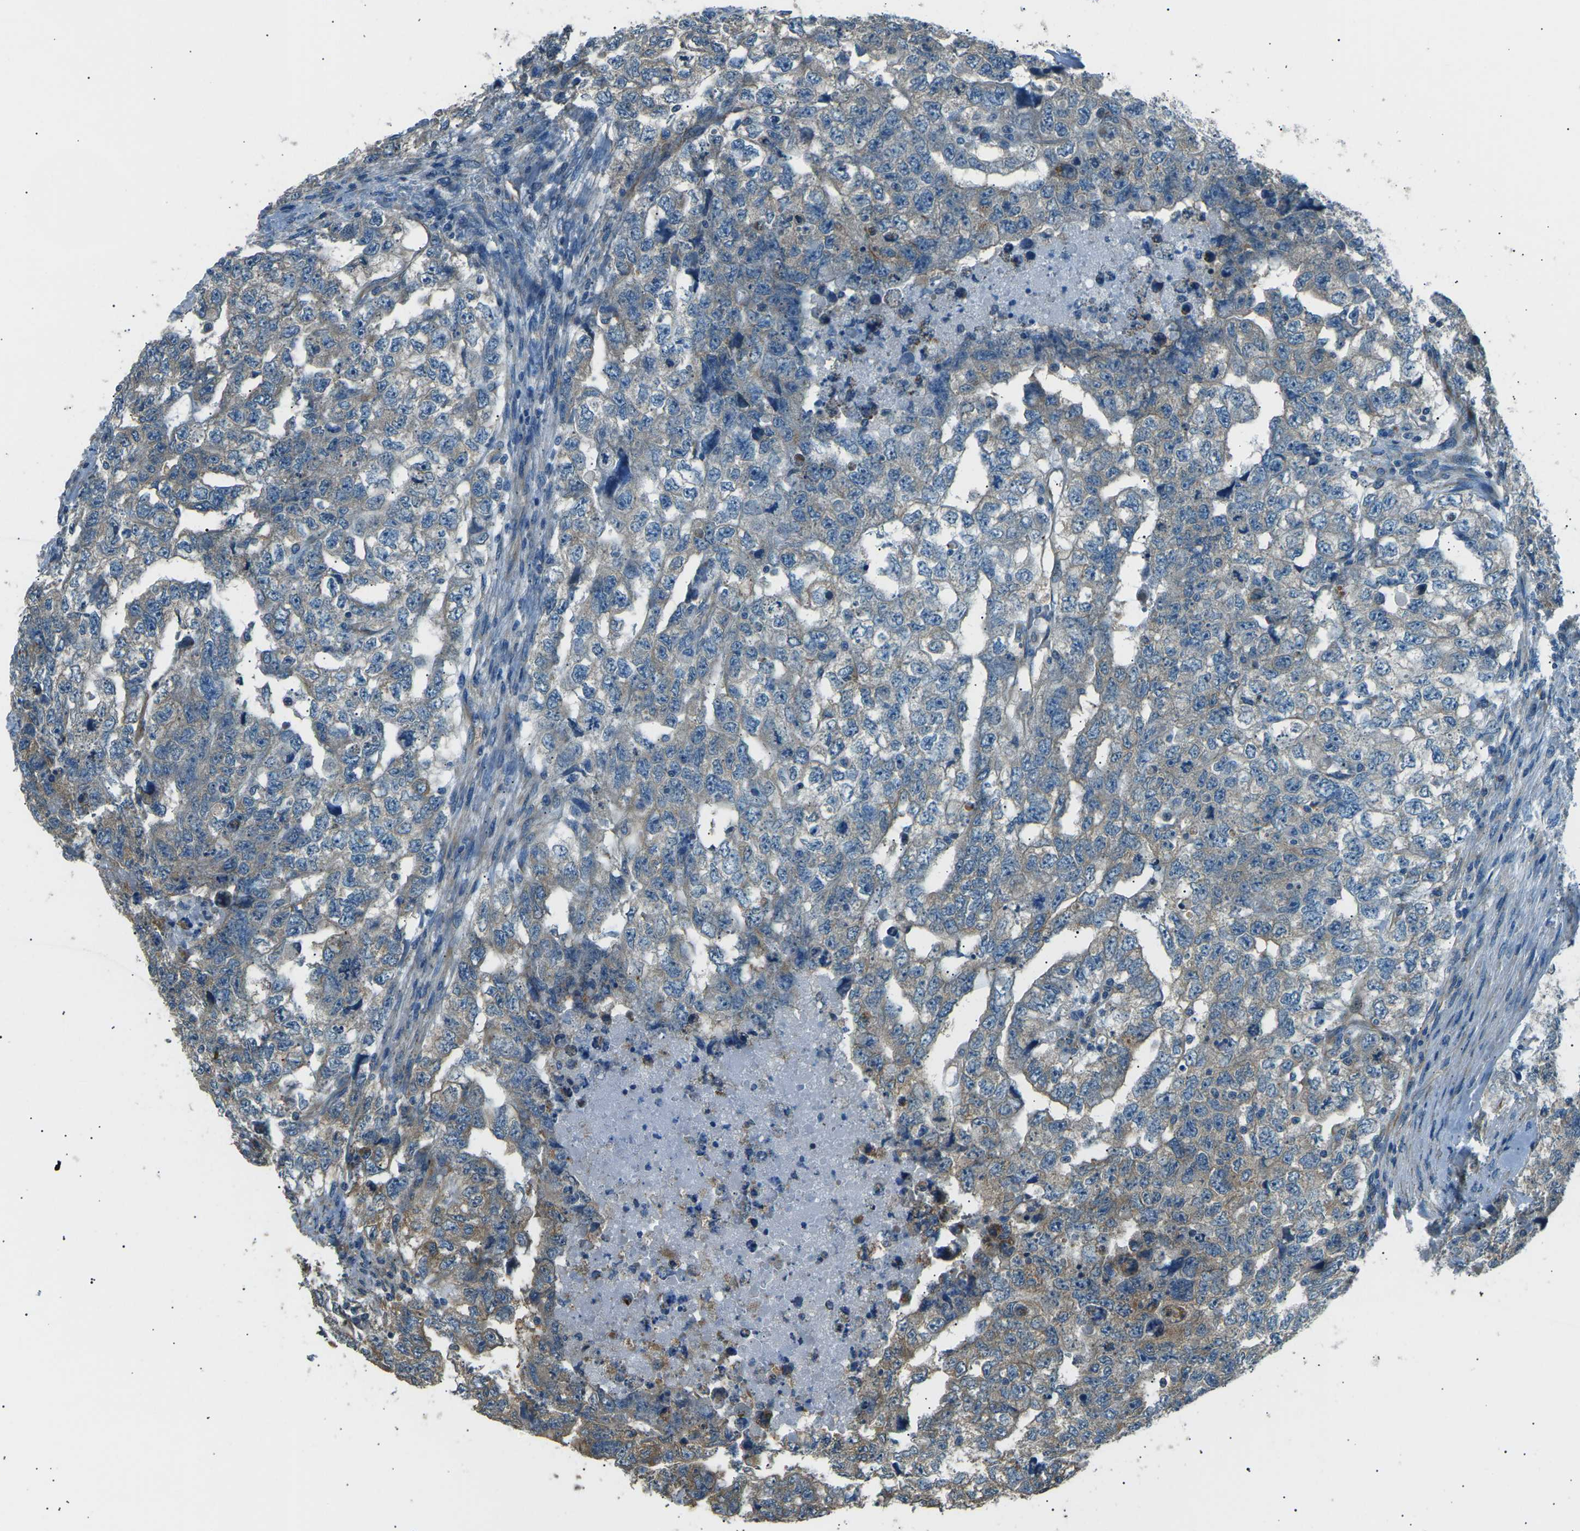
{"staining": {"intensity": "weak", "quantity": "25%-75%", "location": "cytoplasmic/membranous"}, "tissue": "testis cancer", "cell_type": "Tumor cells", "image_type": "cancer", "snomed": [{"axis": "morphology", "description": "Carcinoma, Embryonal, NOS"}, {"axis": "topography", "description": "Testis"}], "caption": "DAB (3,3'-diaminobenzidine) immunohistochemical staining of human testis cancer exhibits weak cytoplasmic/membranous protein positivity in approximately 25%-75% of tumor cells.", "gene": "SLK", "patient": {"sex": "male", "age": 36}}